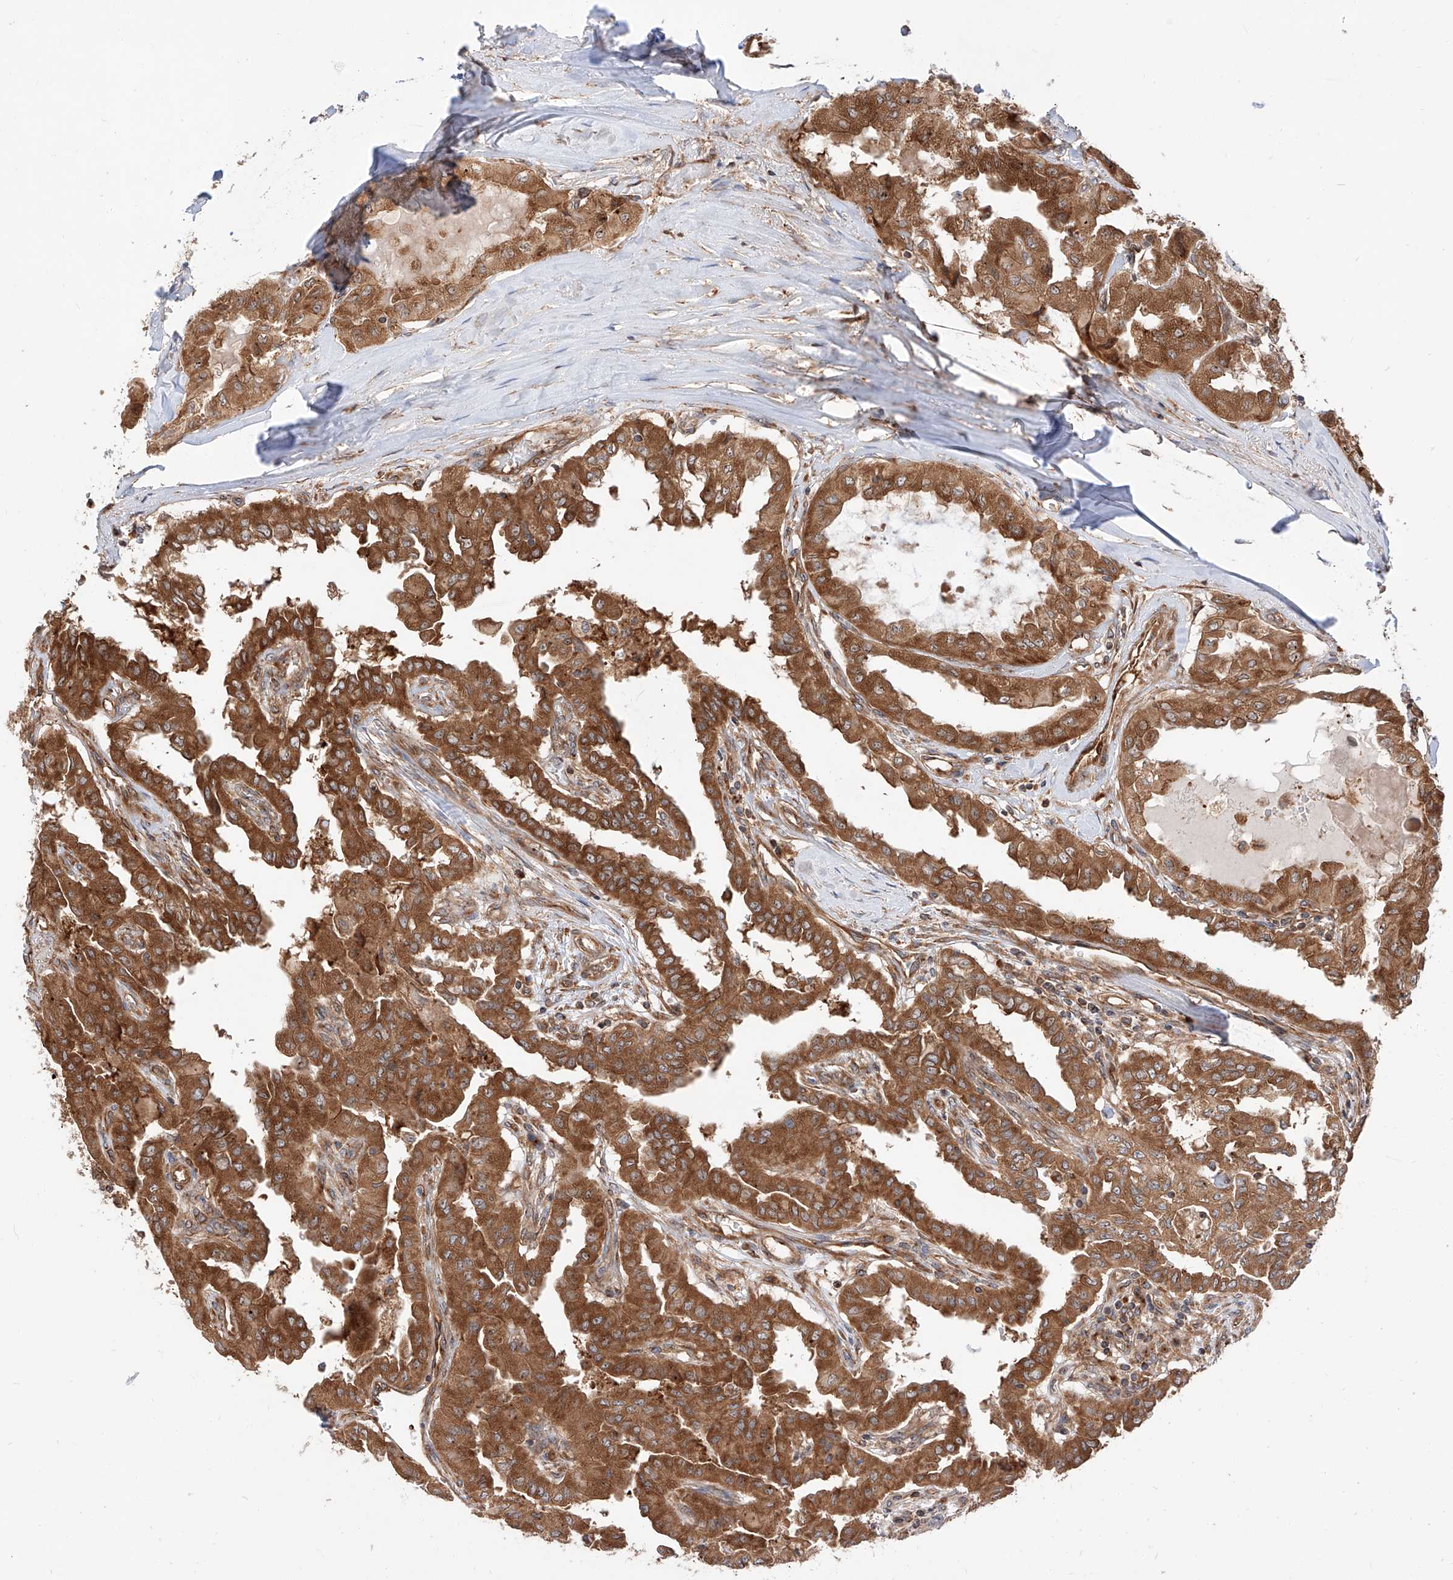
{"staining": {"intensity": "strong", "quantity": ">75%", "location": "cytoplasmic/membranous"}, "tissue": "thyroid cancer", "cell_type": "Tumor cells", "image_type": "cancer", "snomed": [{"axis": "morphology", "description": "Papillary adenocarcinoma, NOS"}, {"axis": "topography", "description": "Thyroid gland"}], "caption": "Thyroid cancer (papillary adenocarcinoma) stained with a protein marker reveals strong staining in tumor cells.", "gene": "ISCA2", "patient": {"sex": "female", "age": 59}}